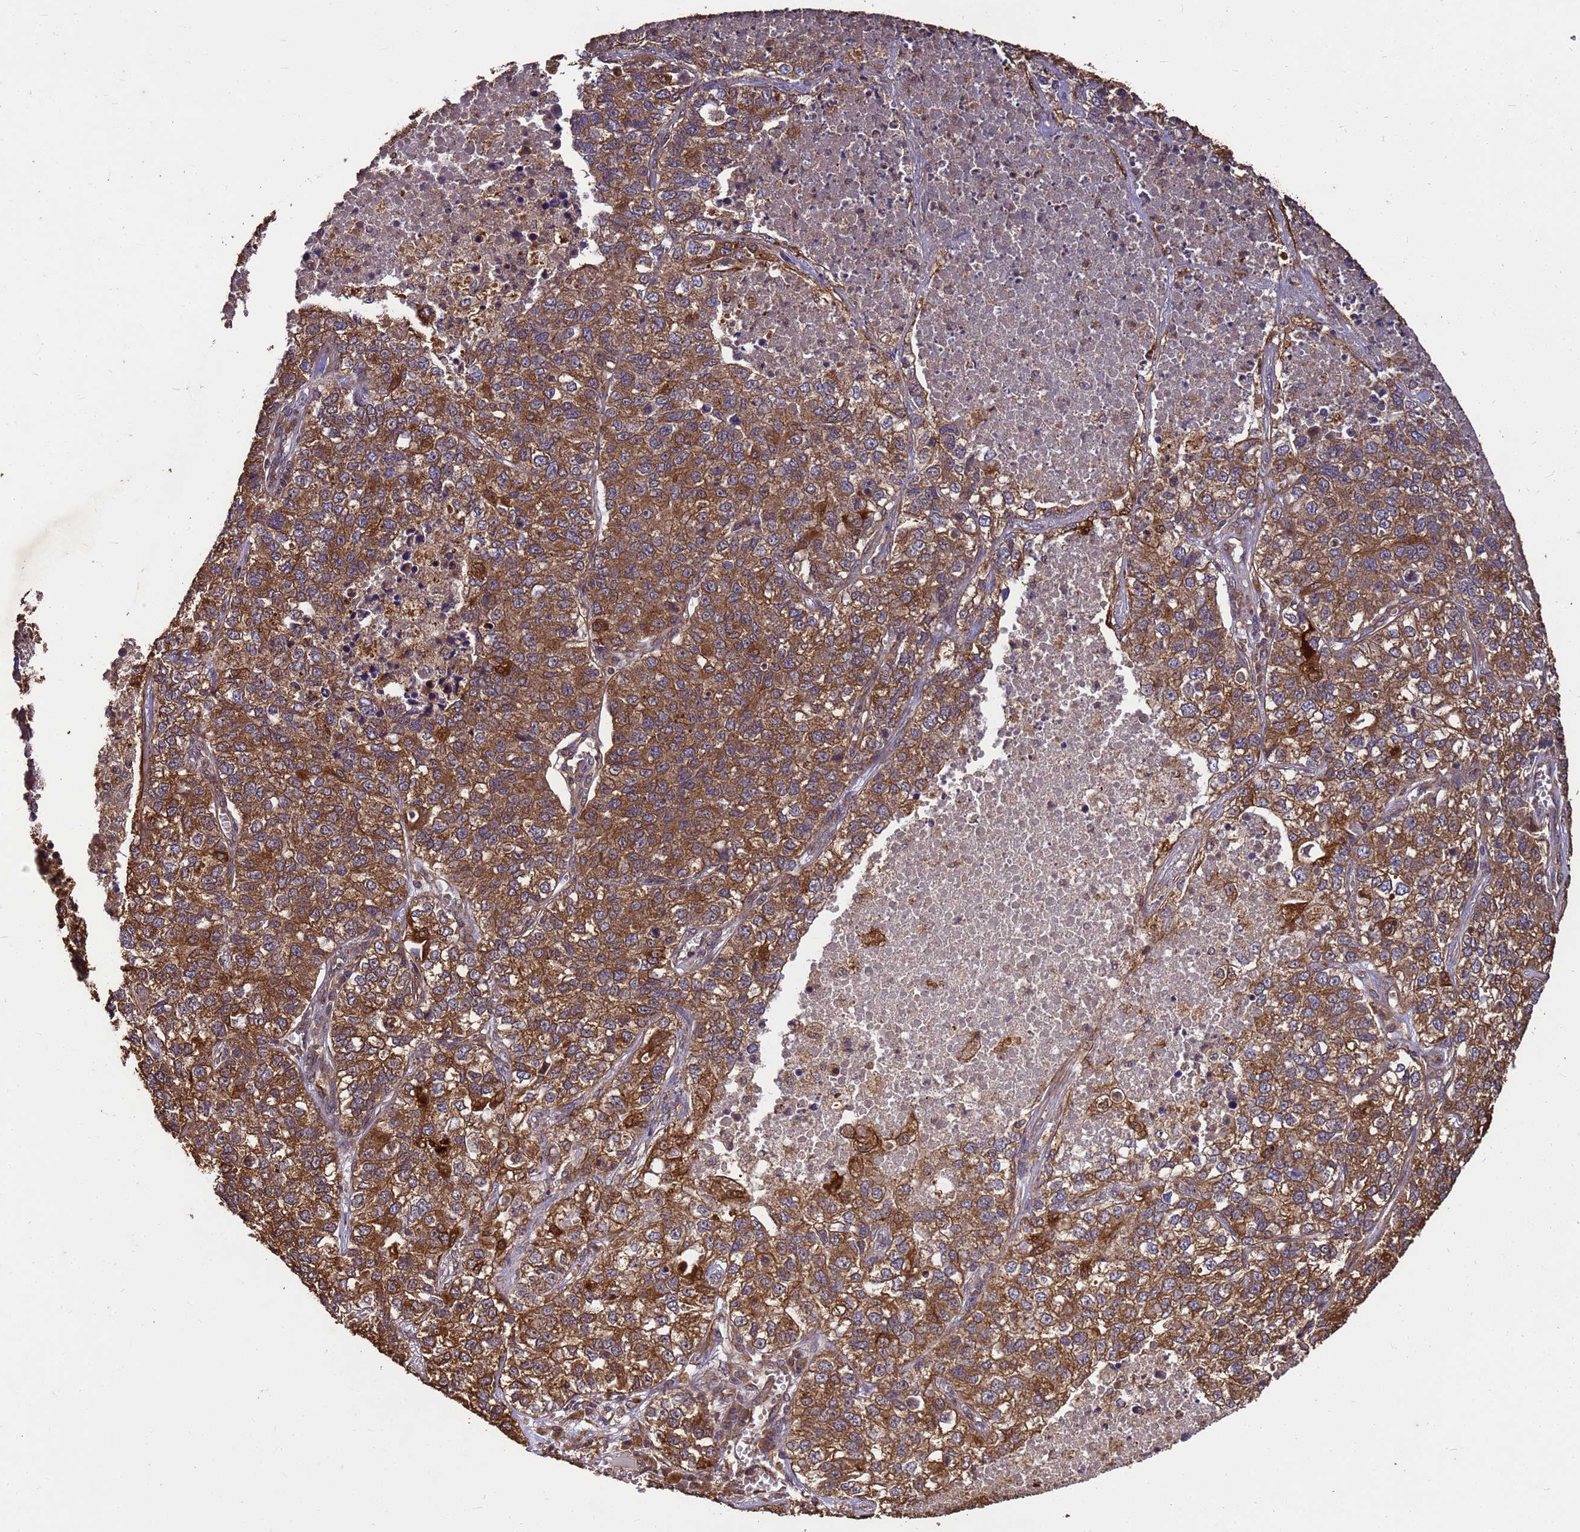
{"staining": {"intensity": "moderate", "quantity": ">75%", "location": "cytoplasmic/membranous"}, "tissue": "lung cancer", "cell_type": "Tumor cells", "image_type": "cancer", "snomed": [{"axis": "morphology", "description": "Adenocarcinoma, NOS"}, {"axis": "topography", "description": "Lung"}], "caption": "Brown immunohistochemical staining in human lung adenocarcinoma reveals moderate cytoplasmic/membranous positivity in about >75% of tumor cells.", "gene": "ZNF618", "patient": {"sex": "male", "age": 49}}